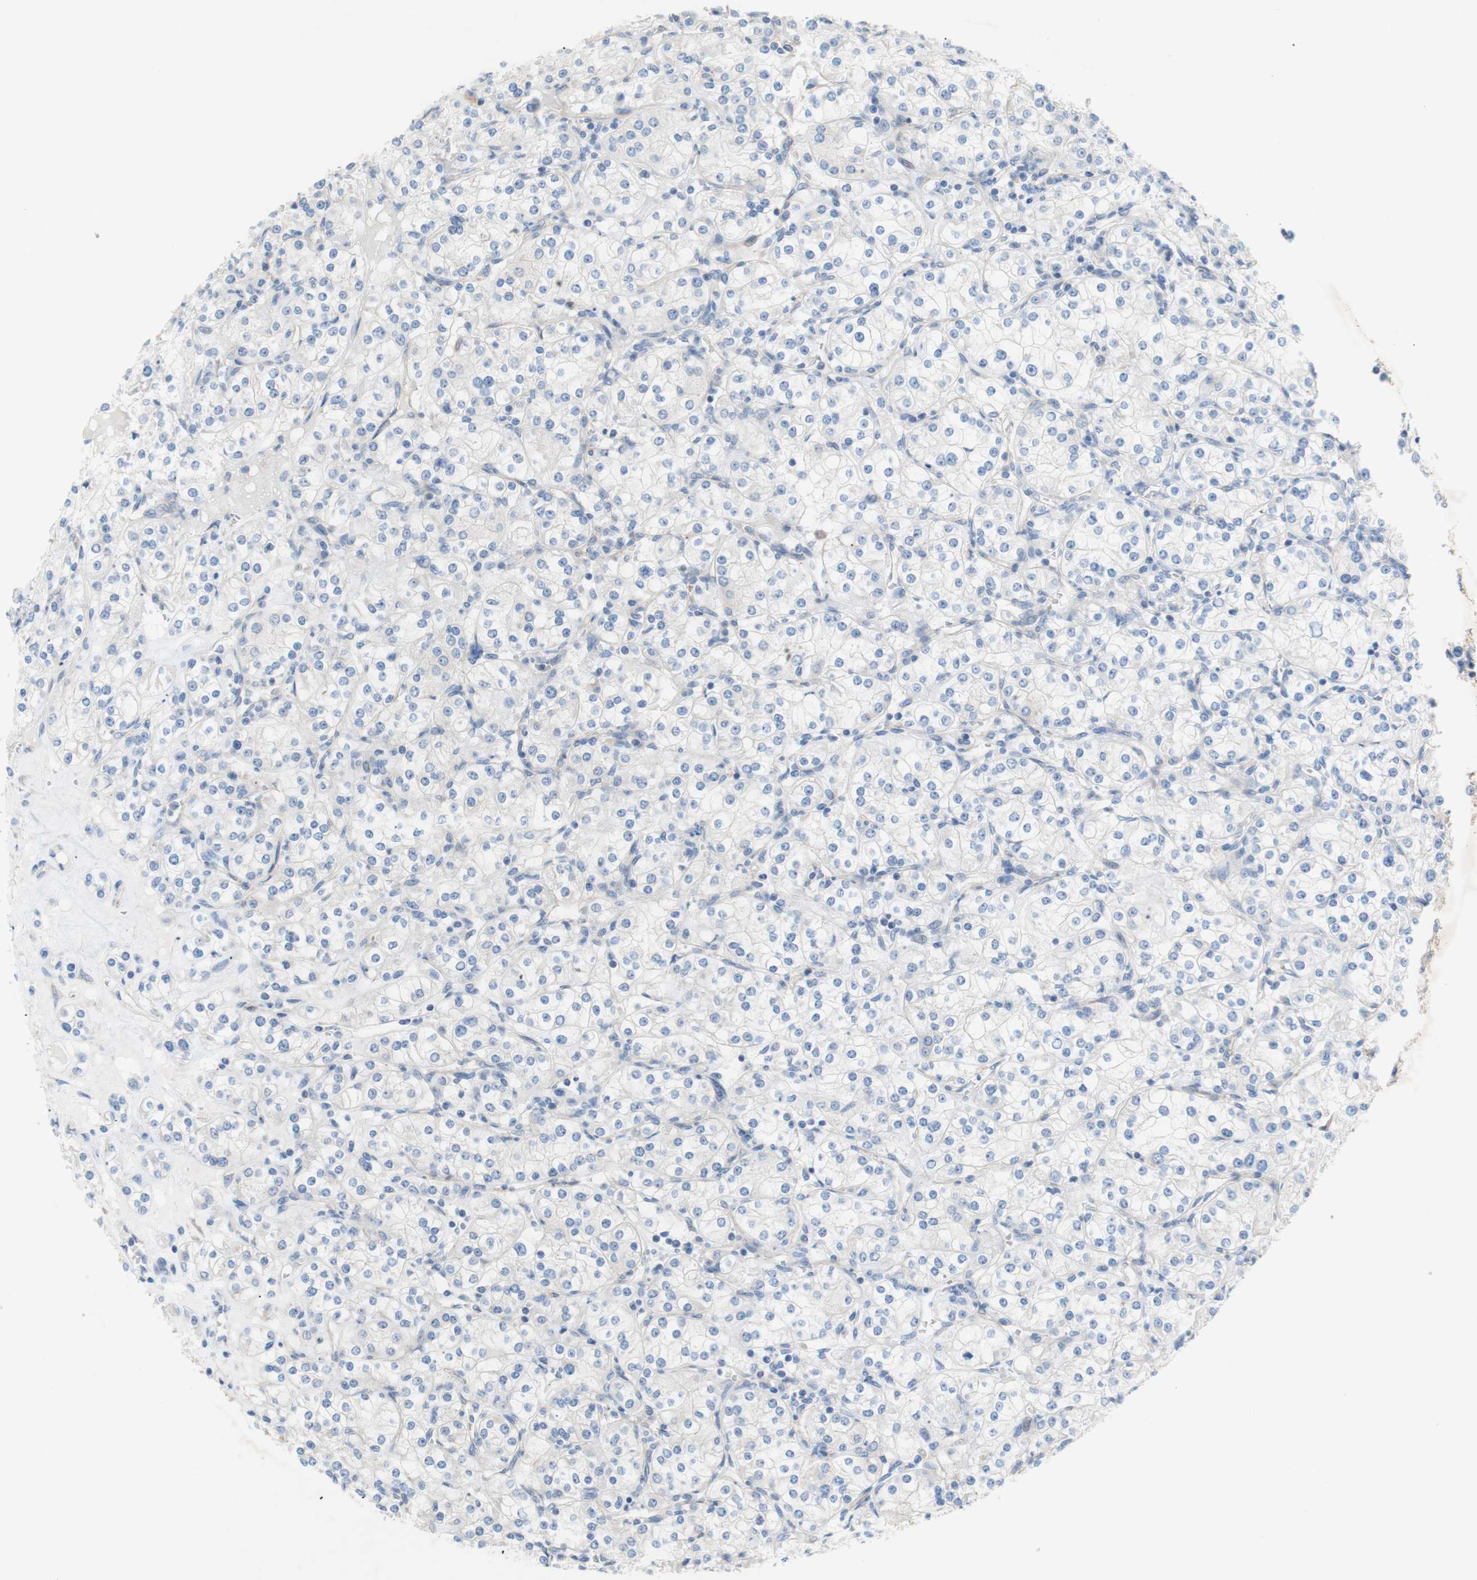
{"staining": {"intensity": "negative", "quantity": "none", "location": "none"}, "tissue": "renal cancer", "cell_type": "Tumor cells", "image_type": "cancer", "snomed": [{"axis": "morphology", "description": "Adenocarcinoma, NOS"}, {"axis": "topography", "description": "Kidney"}], "caption": "The micrograph demonstrates no staining of tumor cells in renal cancer (adenocarcinoma).", "gene": "TMIGD2", "patient": {"sex": "male", "age": 77}}